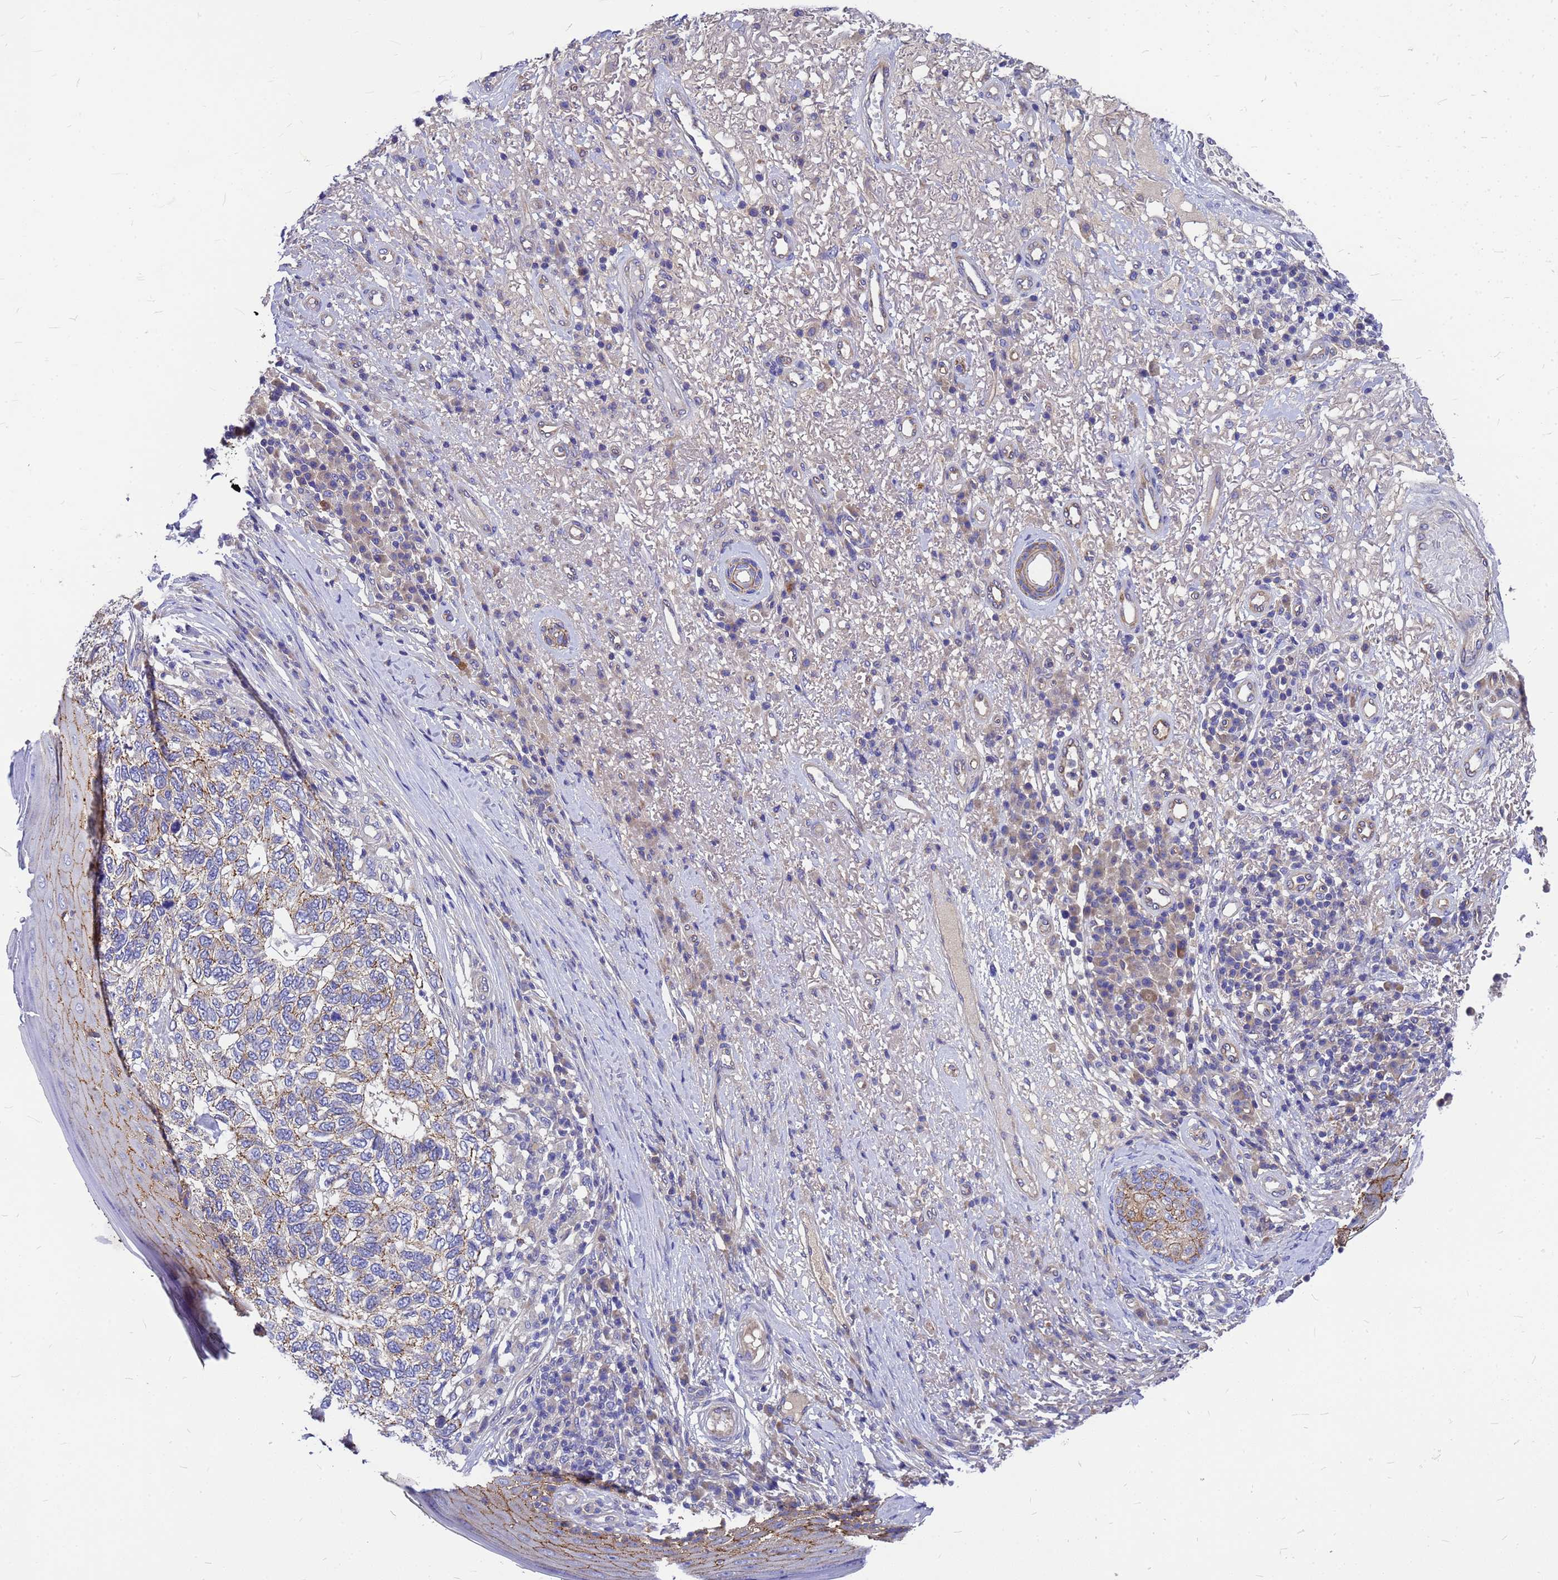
{"staining": {"intensity": "moderate", "quantity": "<25%", "location": "cytoplasmic/membranous"}, "tissue": "skin cancer", "cell_type": "Tumor cells", "image_type": "cancer", "snomed": [{"axis": "morphology", "description": "Basal cell carcinoma"}, {"axis": "topography", "description": "Skin"}], "caption": "Brown immunohistochemical staining in human skin basal cell carcinoma displays moderate cytoplasmic/membranous positivity in about <25% of tumor cells.", "gene": "FBXW5", "patient": {"sex": "female", "age": 65}}